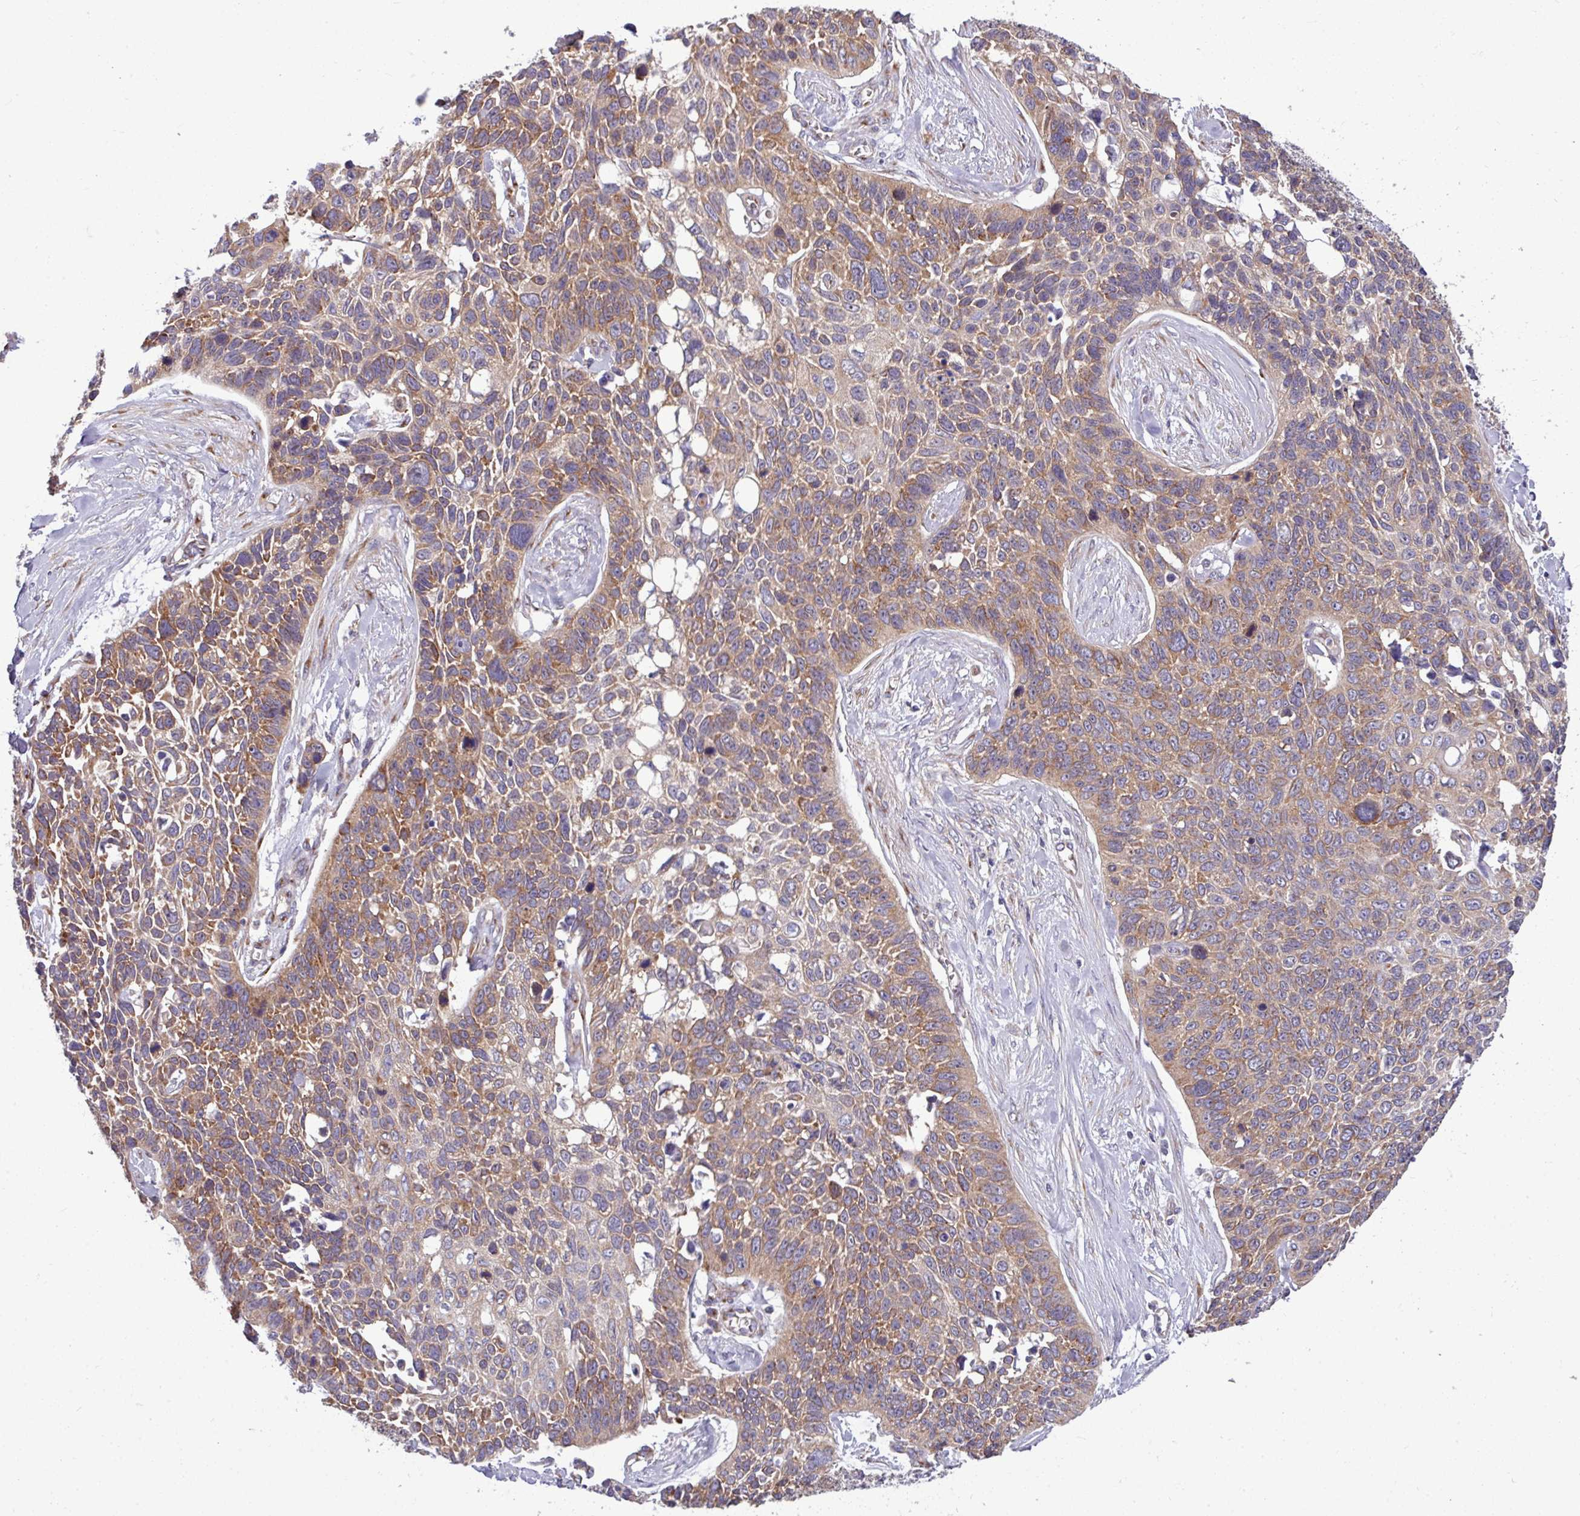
{"staining": {"intensity": "moderate", "quantity": ">75%", "location": "cytoplasmic/membranous"}, "tissue": "lung cancer", "cell_type": "Tumor cells", "image_type": "cancer", "snomed": [{"axis": "morphology", "description": "Squamous cell carcinoma, NOS"}, {"axis": "topography", "description": "Lung"}], "caption": "Human lung cancer (squamous cell carcinoma) stained with a protein marker shows moderate staining in tumor cells.", "gene": "LSM12", "patient": {"sex": "male", "age": 62}}